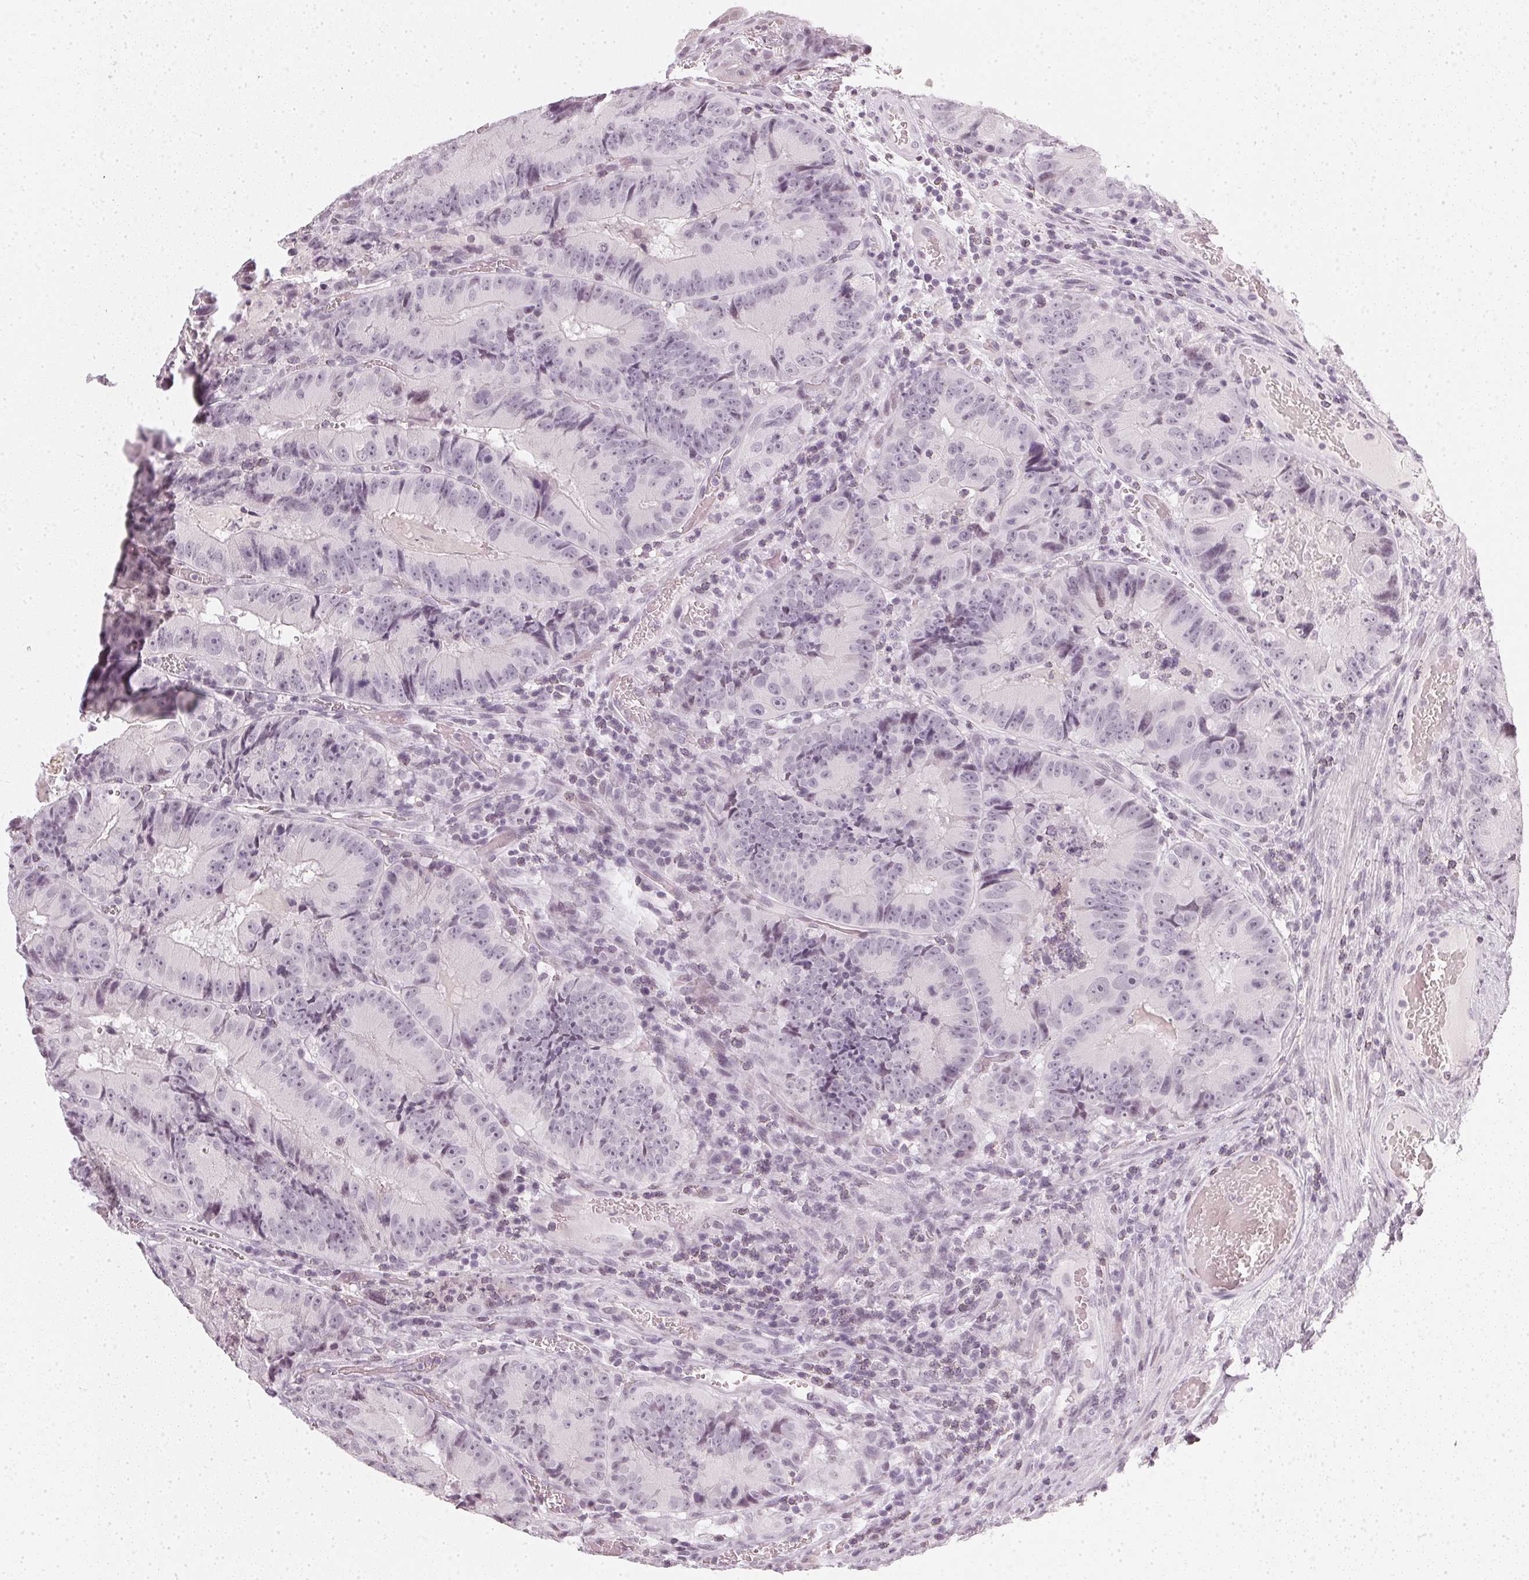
{"staining": {"intensity": "negative", "quantity": "none", "location": "none"}, "tissue": "colorectal cancer", "cell_type": "Tumor cells", "image_type": "cancer", "snomed": [{"axis": "morphology", "description": "Adenocarcinoma, NOS"}, {"axis": "topography", "description": "Colon"}], "caption": "A high-resolution histopathology image shows IHC staining of adenocarcinoma (colorectal), which displays no significant expression in tumor cells.", "gene": "DNAJC6", "patient": {"sex": "female", "age": 86}}